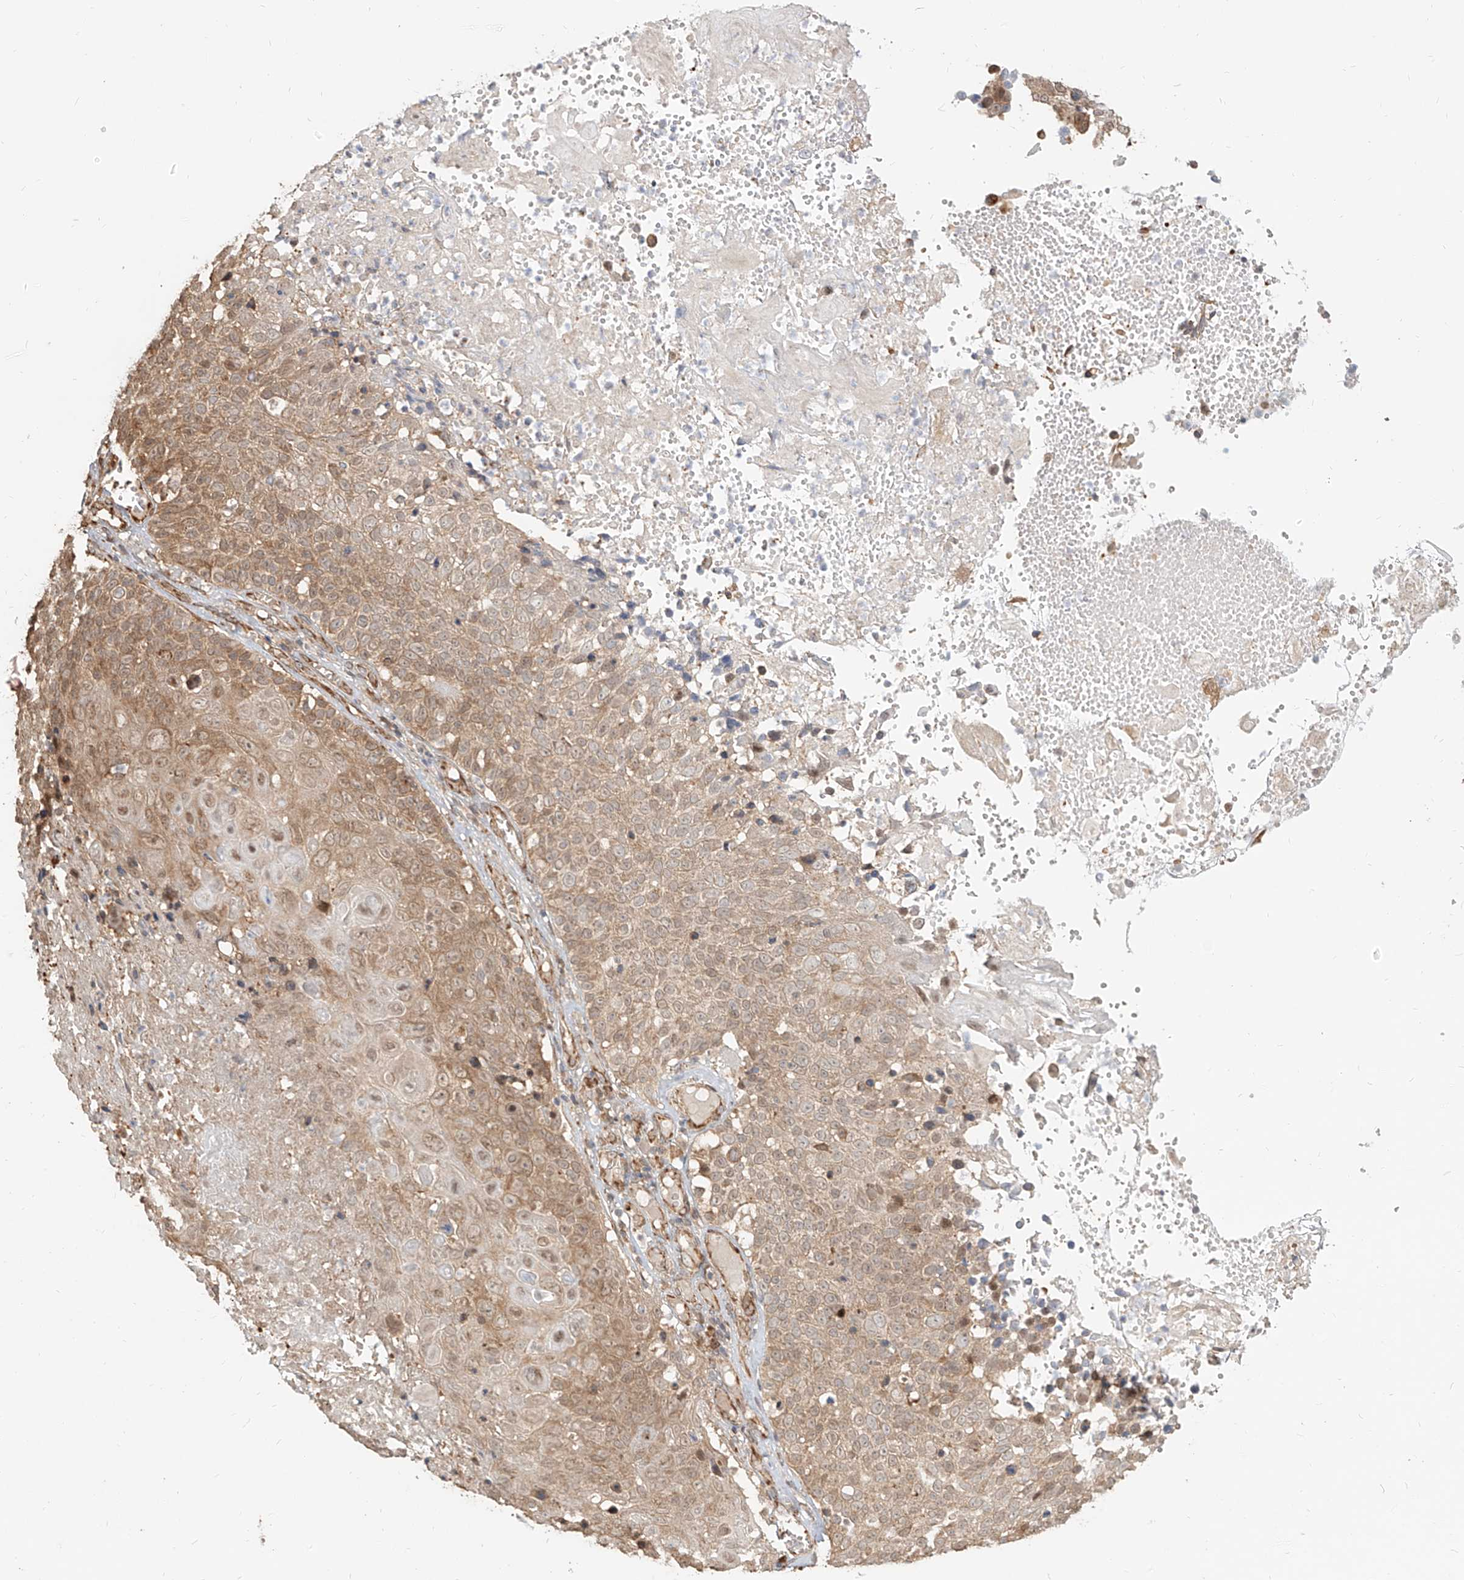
{"staining": {"intensity": "moderate", "quantity": ">75%", "location": "cytoplasmic/membranous"}, "tissue": "cervical cancer", "cell_type": "Tumor cells", "image_type": "cancer", "snomed": [{"axis": "morphology", "description": "Squamous cell carcinoma, NOS"}, {"axis": "topography", "description": "Cervix"}], "caption": "Immunohistochemical staining of cervical squamous cell carcinoma exhibits medium levels of moderate cytoplasmic/membranous protein staining in about >75% of tumor cells.", "gene": "UBE2K", "patient": {"sex": "female", "age": 74}}